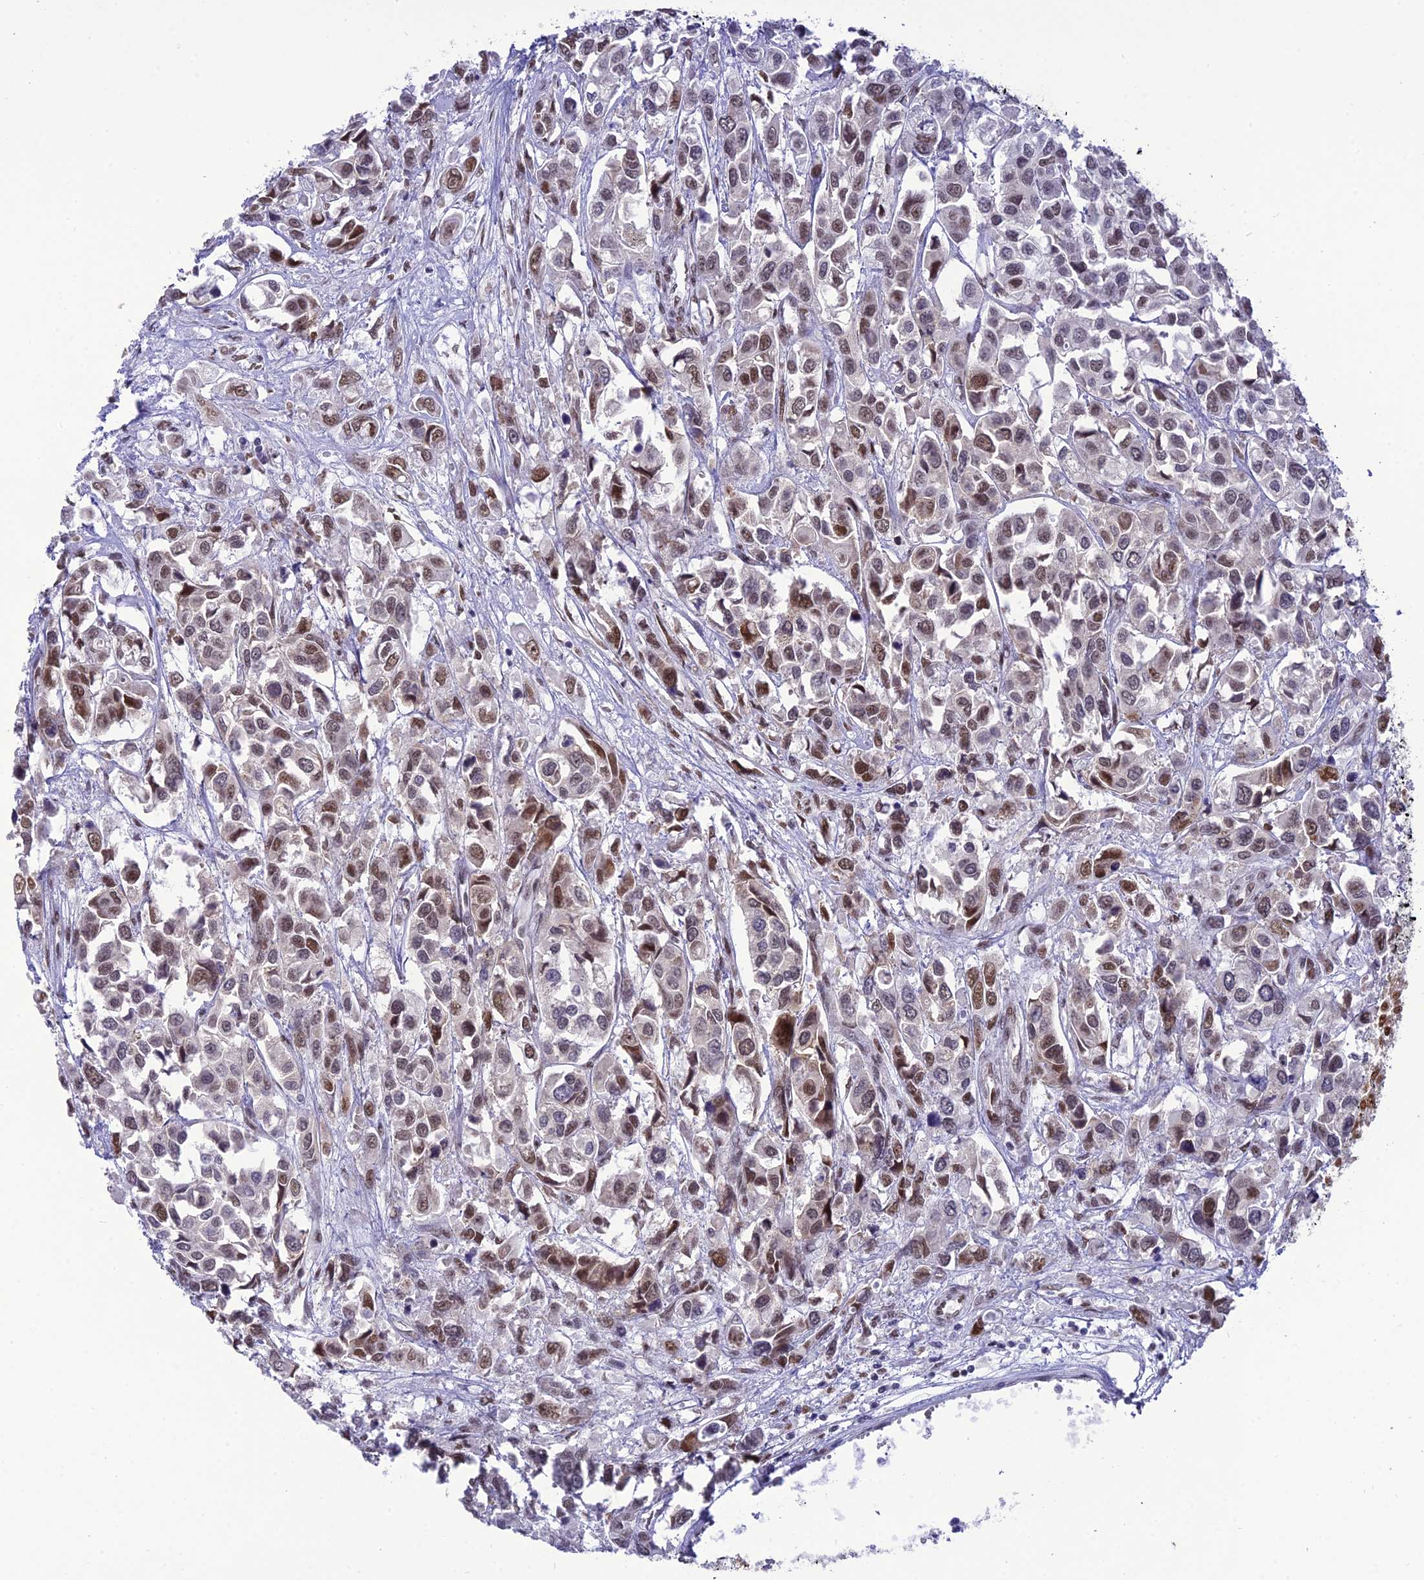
{"staining": {"intensity": "moderate", "quantity": "25%-75%", "location": "nuclear"}, "tissue": "urothelial cancer", "cell_type": "Tumor cells", "image_type": "cancer", "snomed": [{"axis": "morphology", "description": "Urothelial carcinoma, High grade"}, {"axis": "topography", "description": "Urinary bladder"}], "caption": "An immunohistochemistry image of tumor tissue is shown. Protein staining in brown highlights moderate nuclear positivity in high-grade urothelial carcinoma within tumor cells.", "gene": "DDX1", "patient": {"sex": "male", "age": 67}}